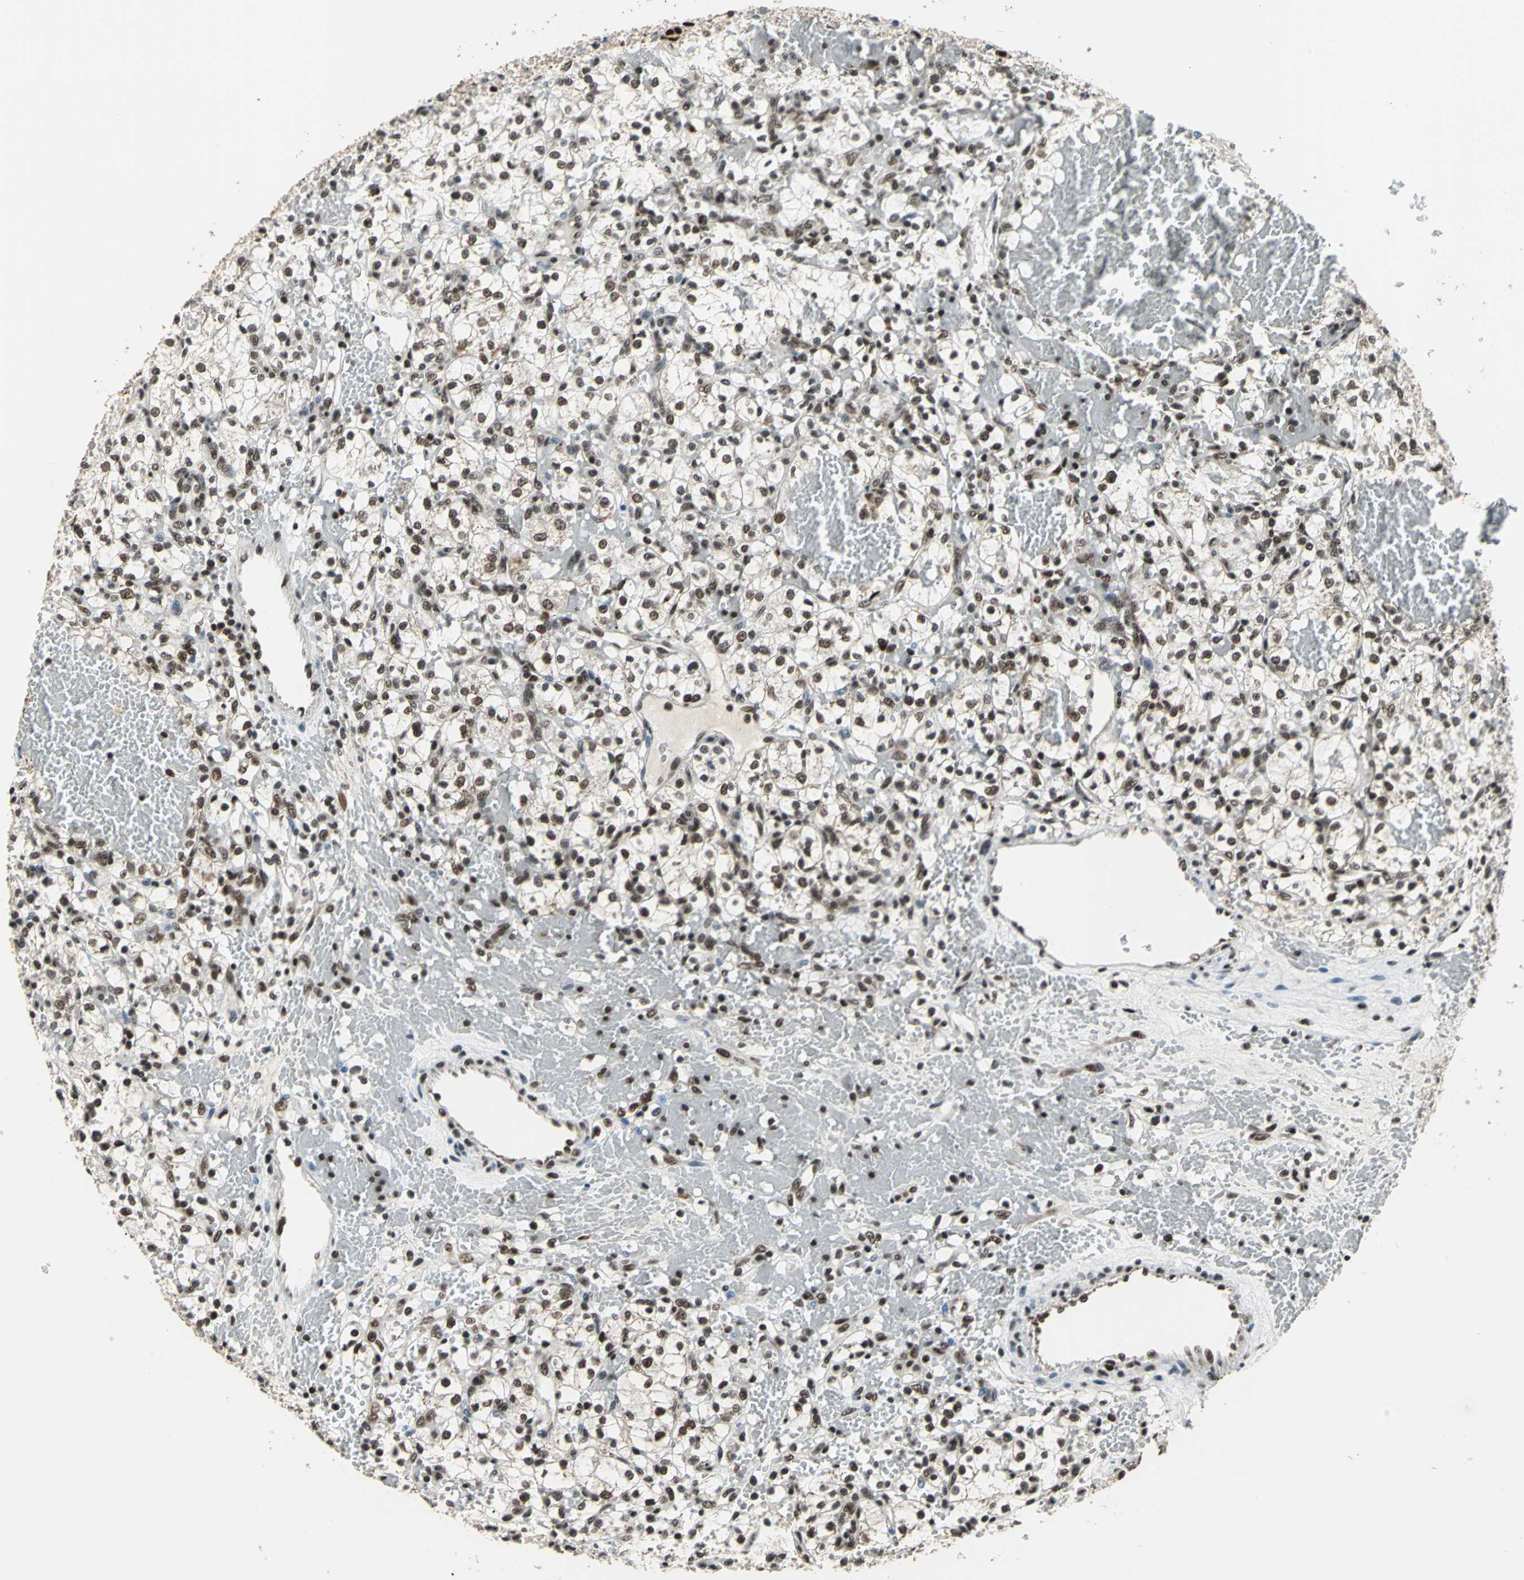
{"staining": {"intensity": "moderate", "quantity": ">75%", "location": "nuclear"}, "tissue": "renal cancer", "cell_type": "Tumor cells", "image_type": "cancer", "snomed": [{"axis": "morphology", "description": "Adenocarcinoma, NOS"}, {"axis": "topography", "description": "Kidney"}], "caption": "A brown stain shows moderate nuclear positivity of a protein in human renal adenocarcinoma tumor cells.", "gene": "BCLAF1", "patient": {"sex": "female", "age": 60}}